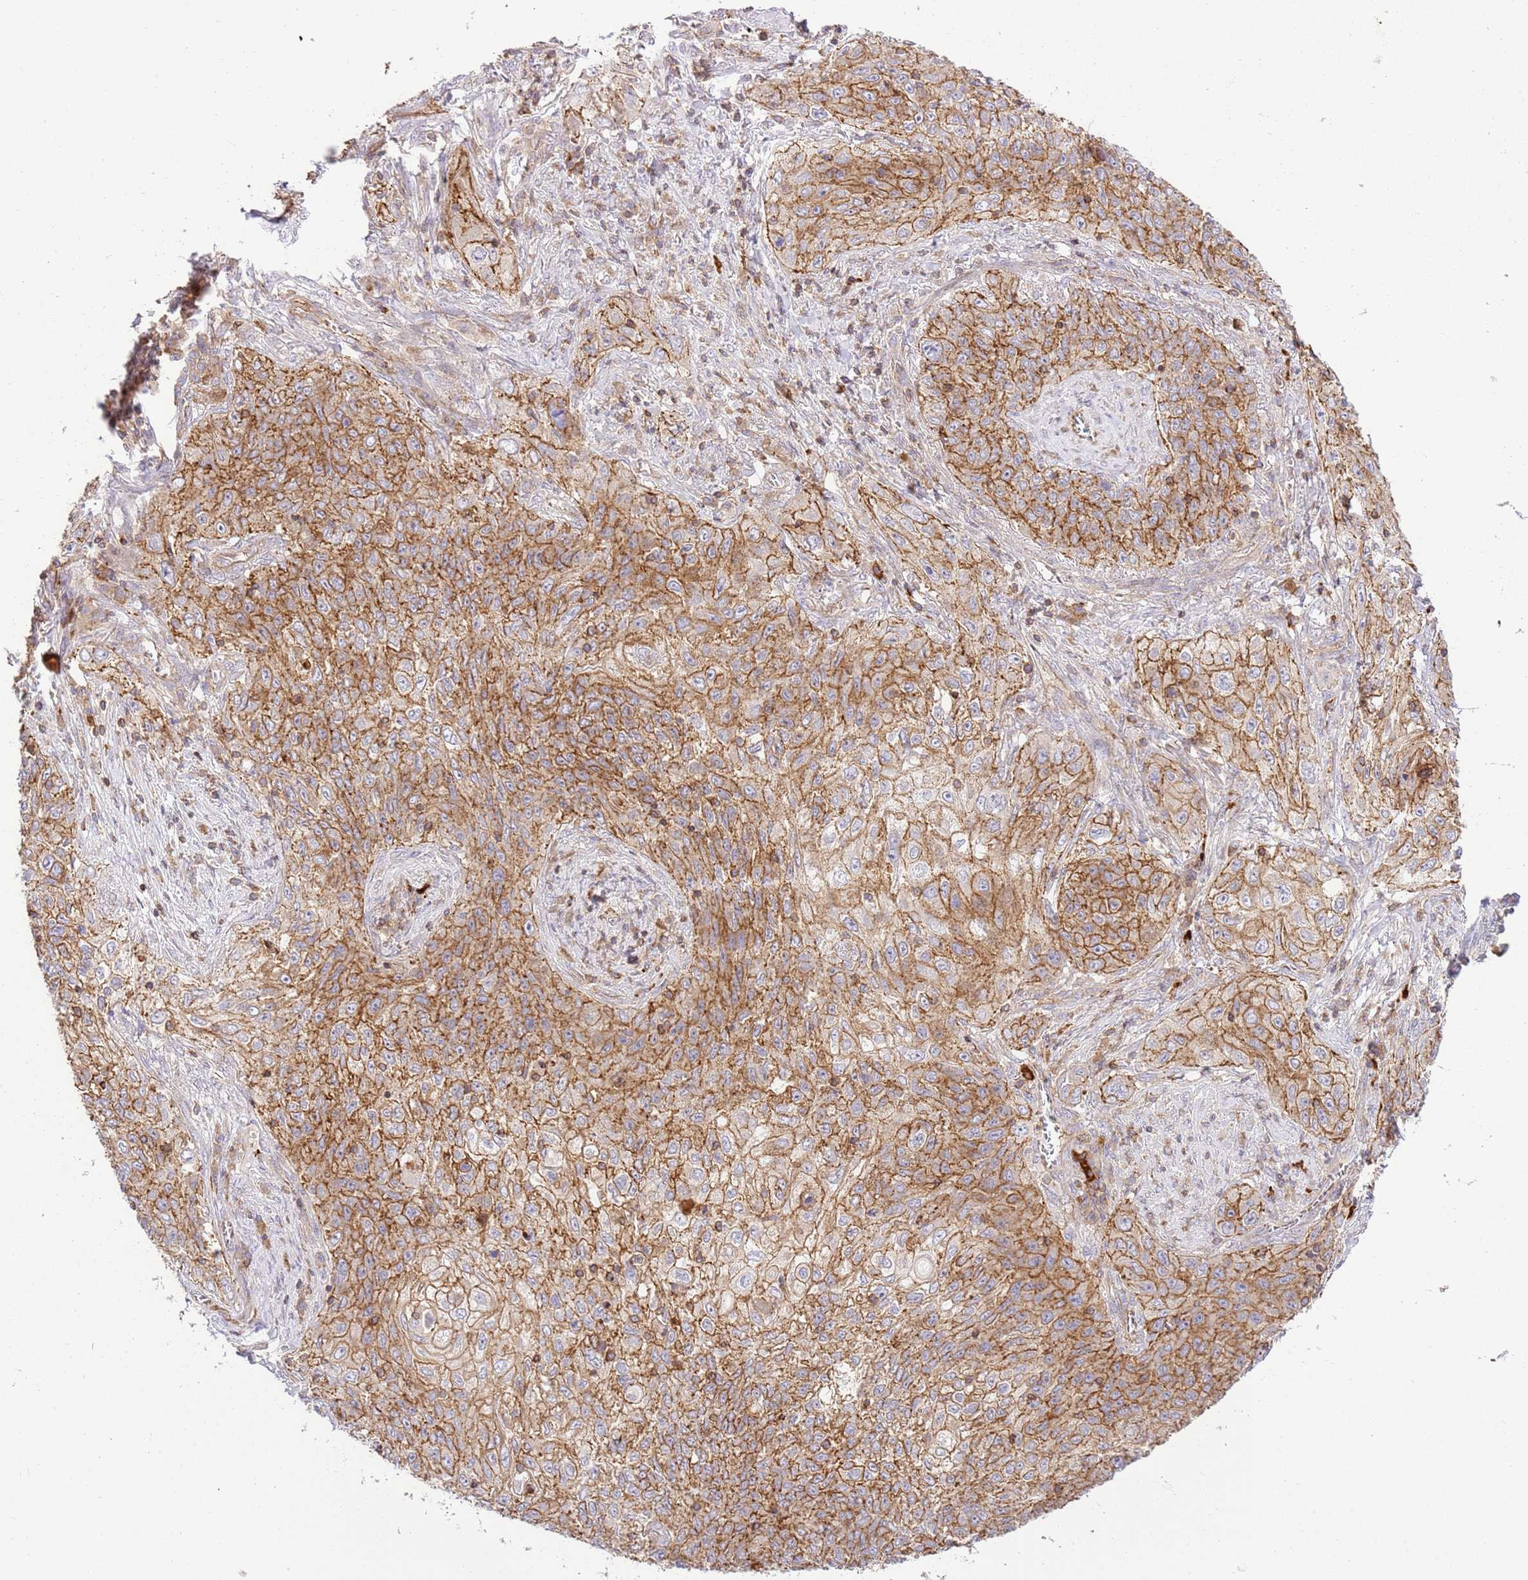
{"staining": {"intensity": "moderate", "quantity": ">75%", "location": "cytoplasmic/membranous"}, "tissue": "lung cancer", "cell_type": "Tumor cells", "image_type": "cancer", "snomed": [{"axis": "morphology", "description": "Squamous cell carcinoma, NOS"}, {"axis": "topography", "description": "Lung"}], "caption": "DAB immunohistochemical staining of human squamous cell carcinoma (lung) reveals moderate cytoplasmic/membranous protein expression in approximately >75% of tumor cells. (brown staining indicates protein expression, while blue staining denotes nuclei).", "gene": "EFCAB8", "patient": {"sex": "female", "age": 69}}